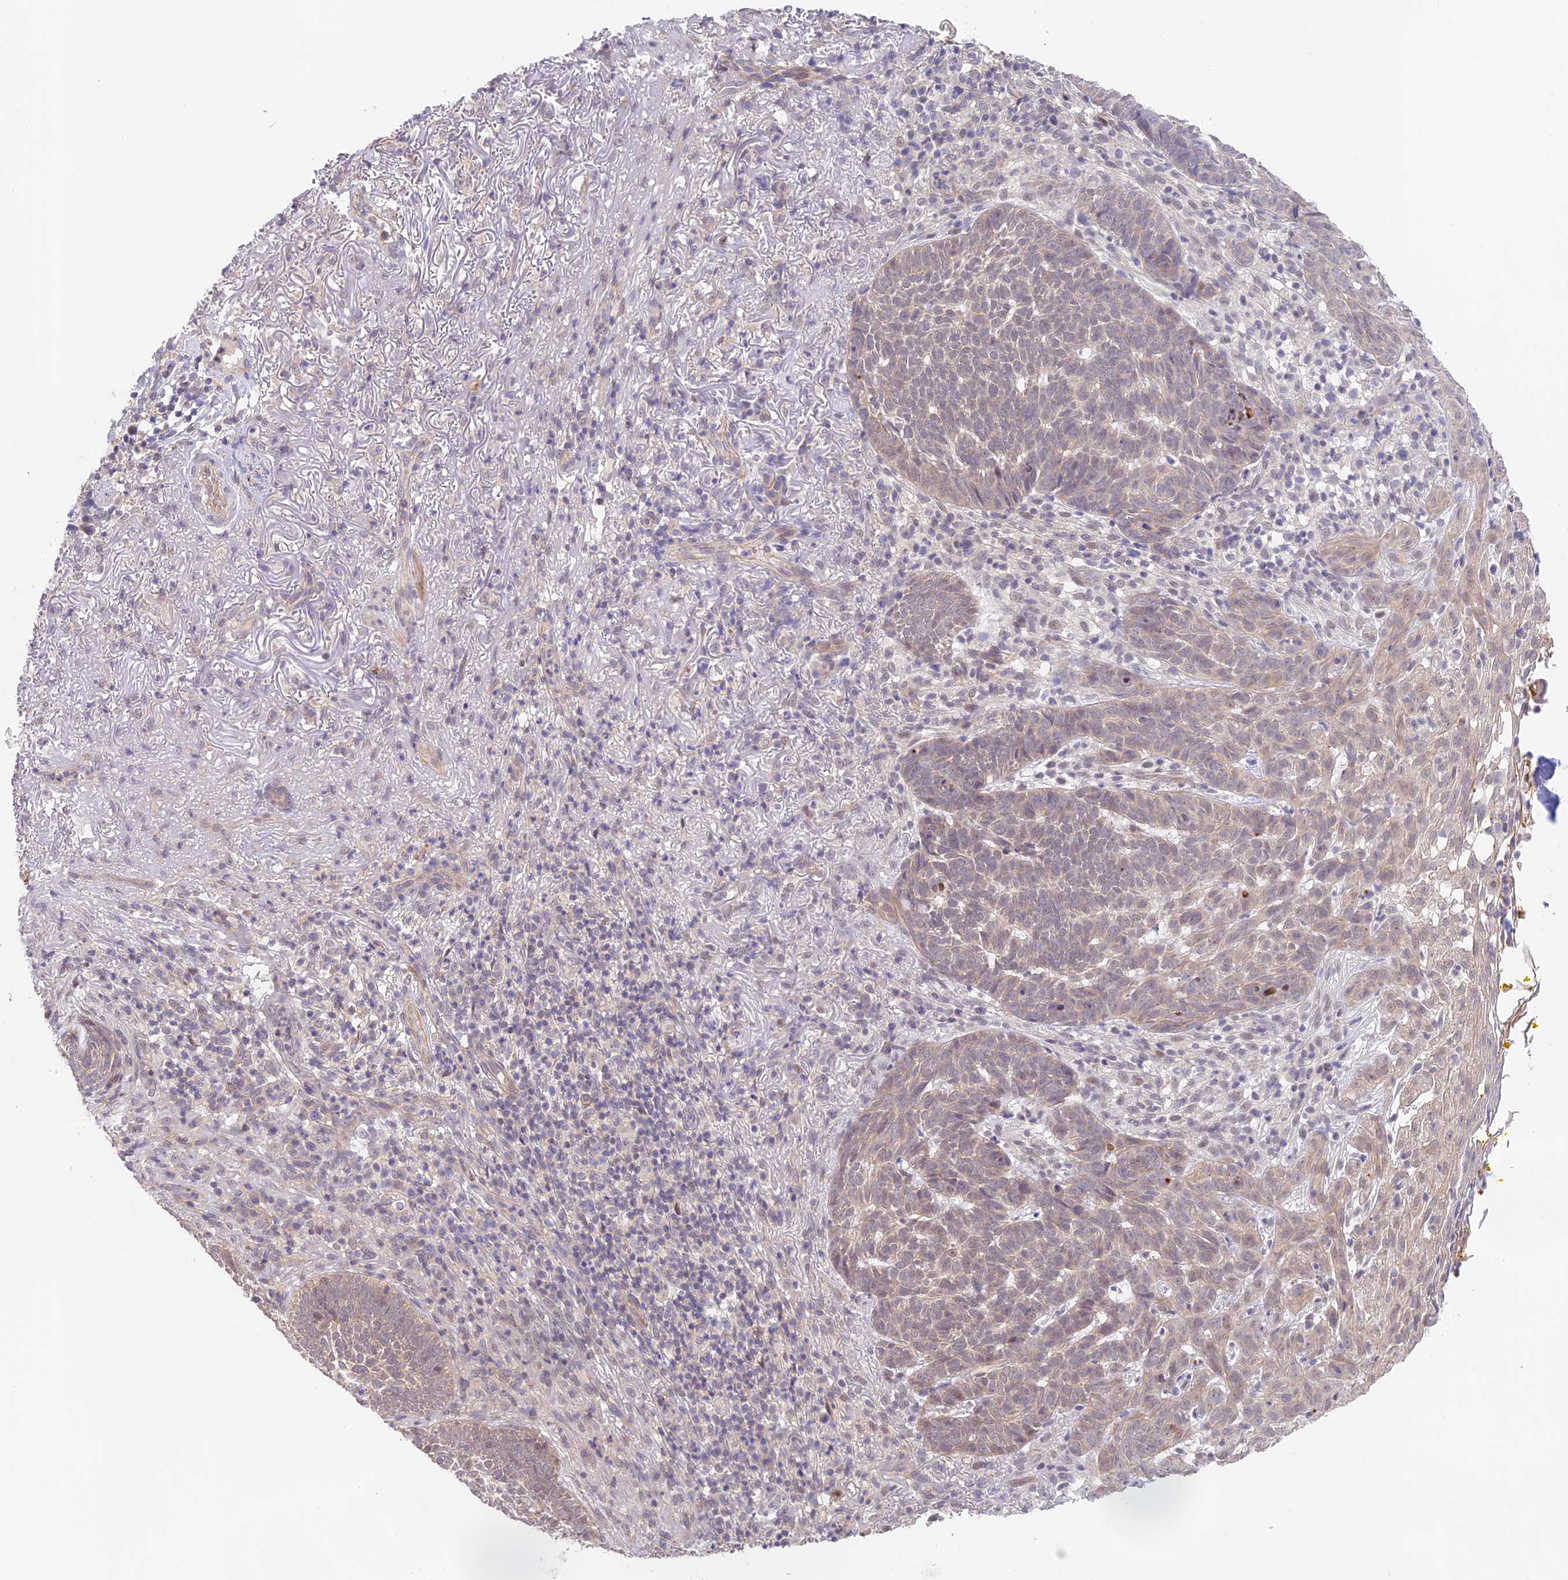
{"staining": {"intensity": "weak", "quantity": ">75%", "location": "cytoplasmic/membranous"}, "tissue": "skin cancer", "cell_type": "Tumor cells", "image_type": "cancer", "snomed": [{"axis": "morphology", "description": "Basal cell carcinoma"}, {"axis": "topography", "description": "Skin"}], "caption": "IHC photomicrograph of neoplastic tissue: human skin basal cell carcinoma stained using immunohistochemistry shows low levels of weak protein expression localized specifically in the cytoplasmic/membranous of tumor cells, appearing as a cytoplasmic/membranous brown color.", "gene": "CAMSAP3", "patient": {"sex": "female", "age": 78}}